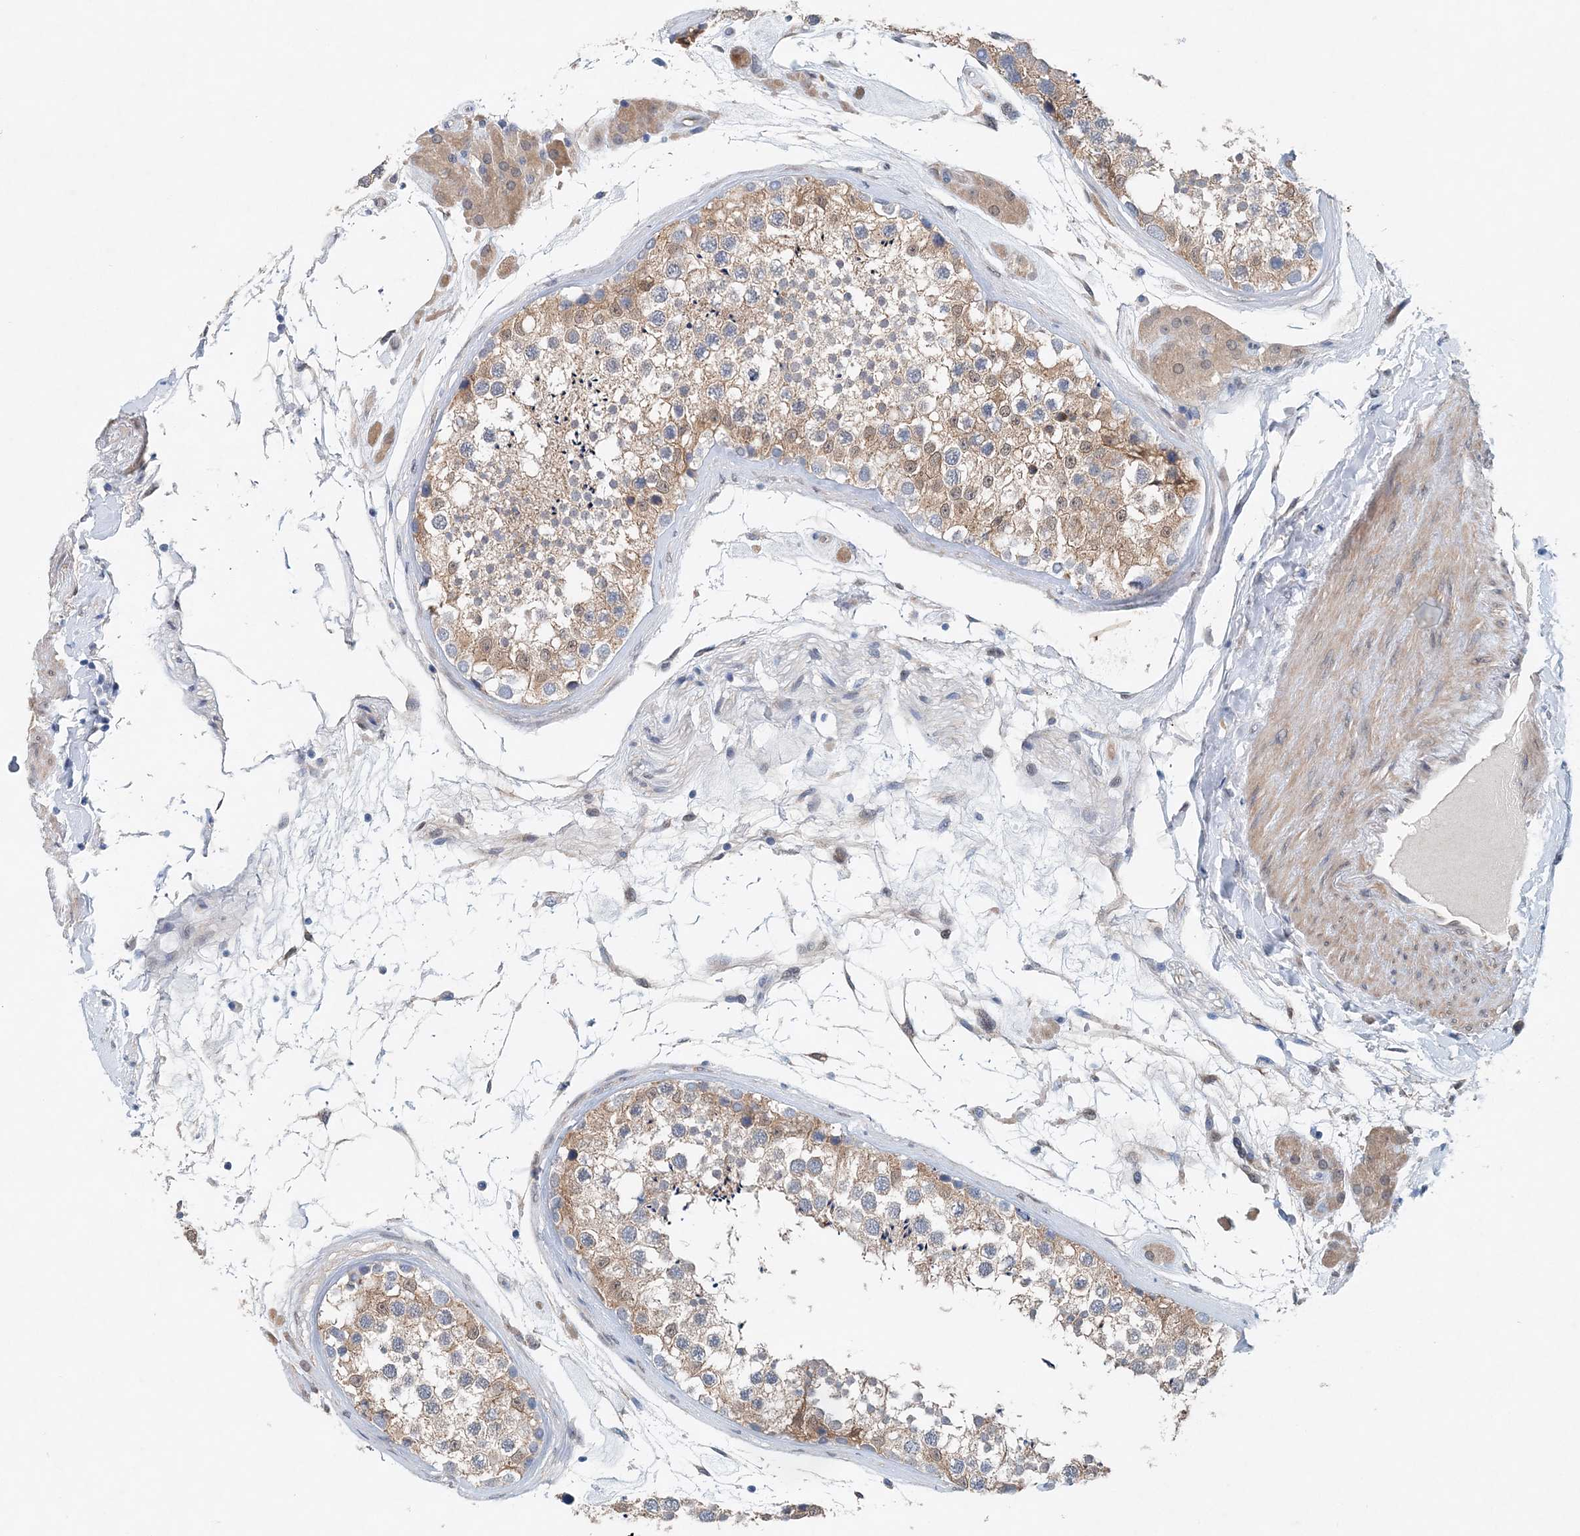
{"staining": {"intensity": "weak", "quantity": ">75%", "location": "cytoplasmic/membranous"}, "tissue": "testis", "cell_type": "Cells in seminiferous ducts", "image_type": "normal", "snomed": [{"axis": "morphology", "description": "Normal tissue, NOS"}, {"axis": "topography", "description": "Testis"}], "caption": "This is an image of IHC staining of benign testis, which shows weak positivity in the cytoplasmic/membranous of cells in seminiferous ducts.", "gene": "PFN2", "patient": {"sex": "male", "age": 46}}